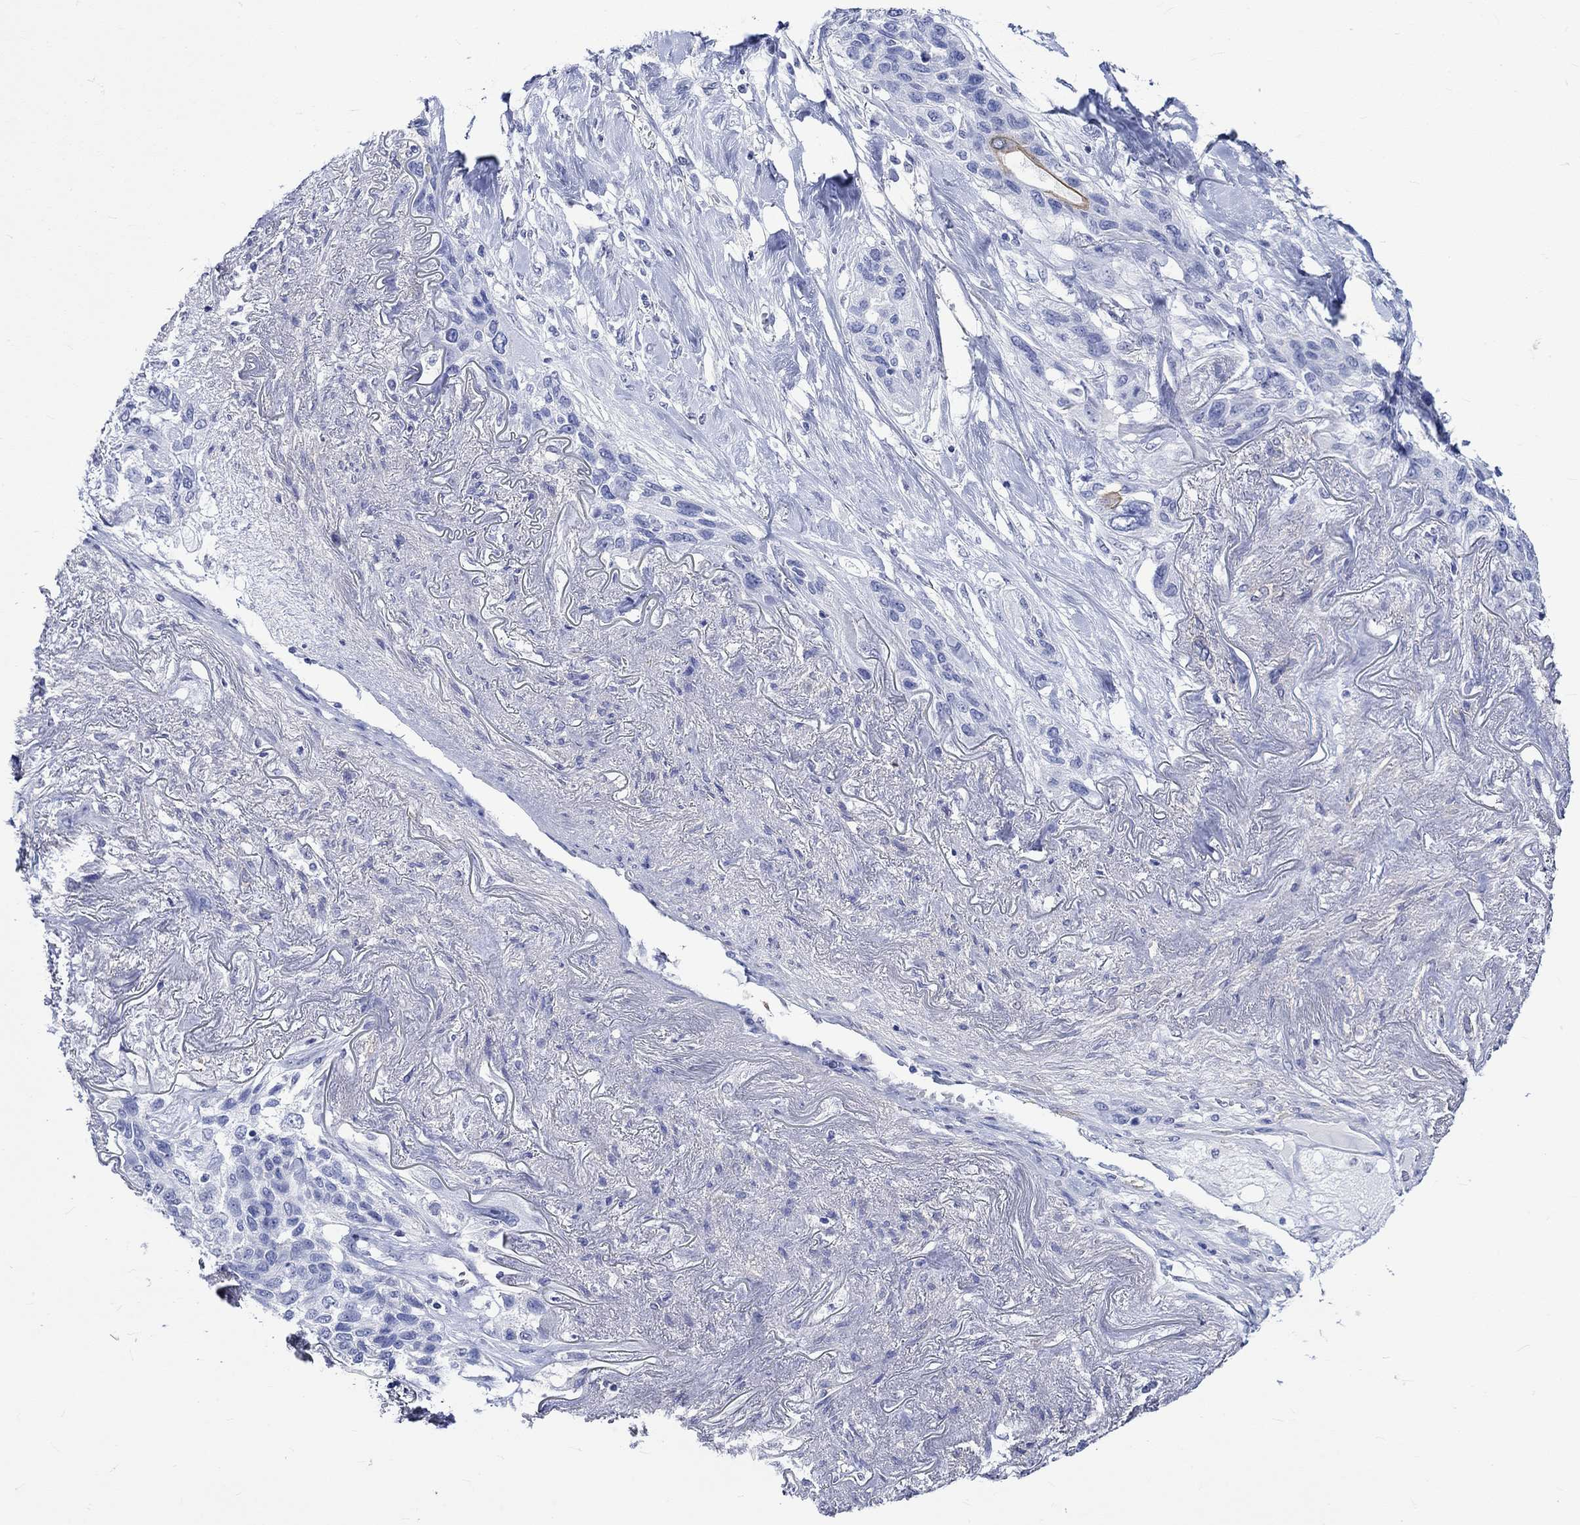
{"staining": {"intensity": "negative", "quantity": "none", "location": "none"}, "tissue": "lung cancer", "cell_type": "Tumor cells", "image_type": "cancer", "snomed": [{"axis": "morphology", "description": "Squamous cell carcinoma, NOS"}, {"axis": "topography", "description": "Lung"}], "caption": "IHC histopathology image of neoplastic tissue: human squamous cell carcinoma (lung) stained with DAB (3,3'-diaminobenzidine) reveals no significant protein staining in tumor cells.", "gene": "CRYAB", "patient": {"sex": "female", "age": 70}}